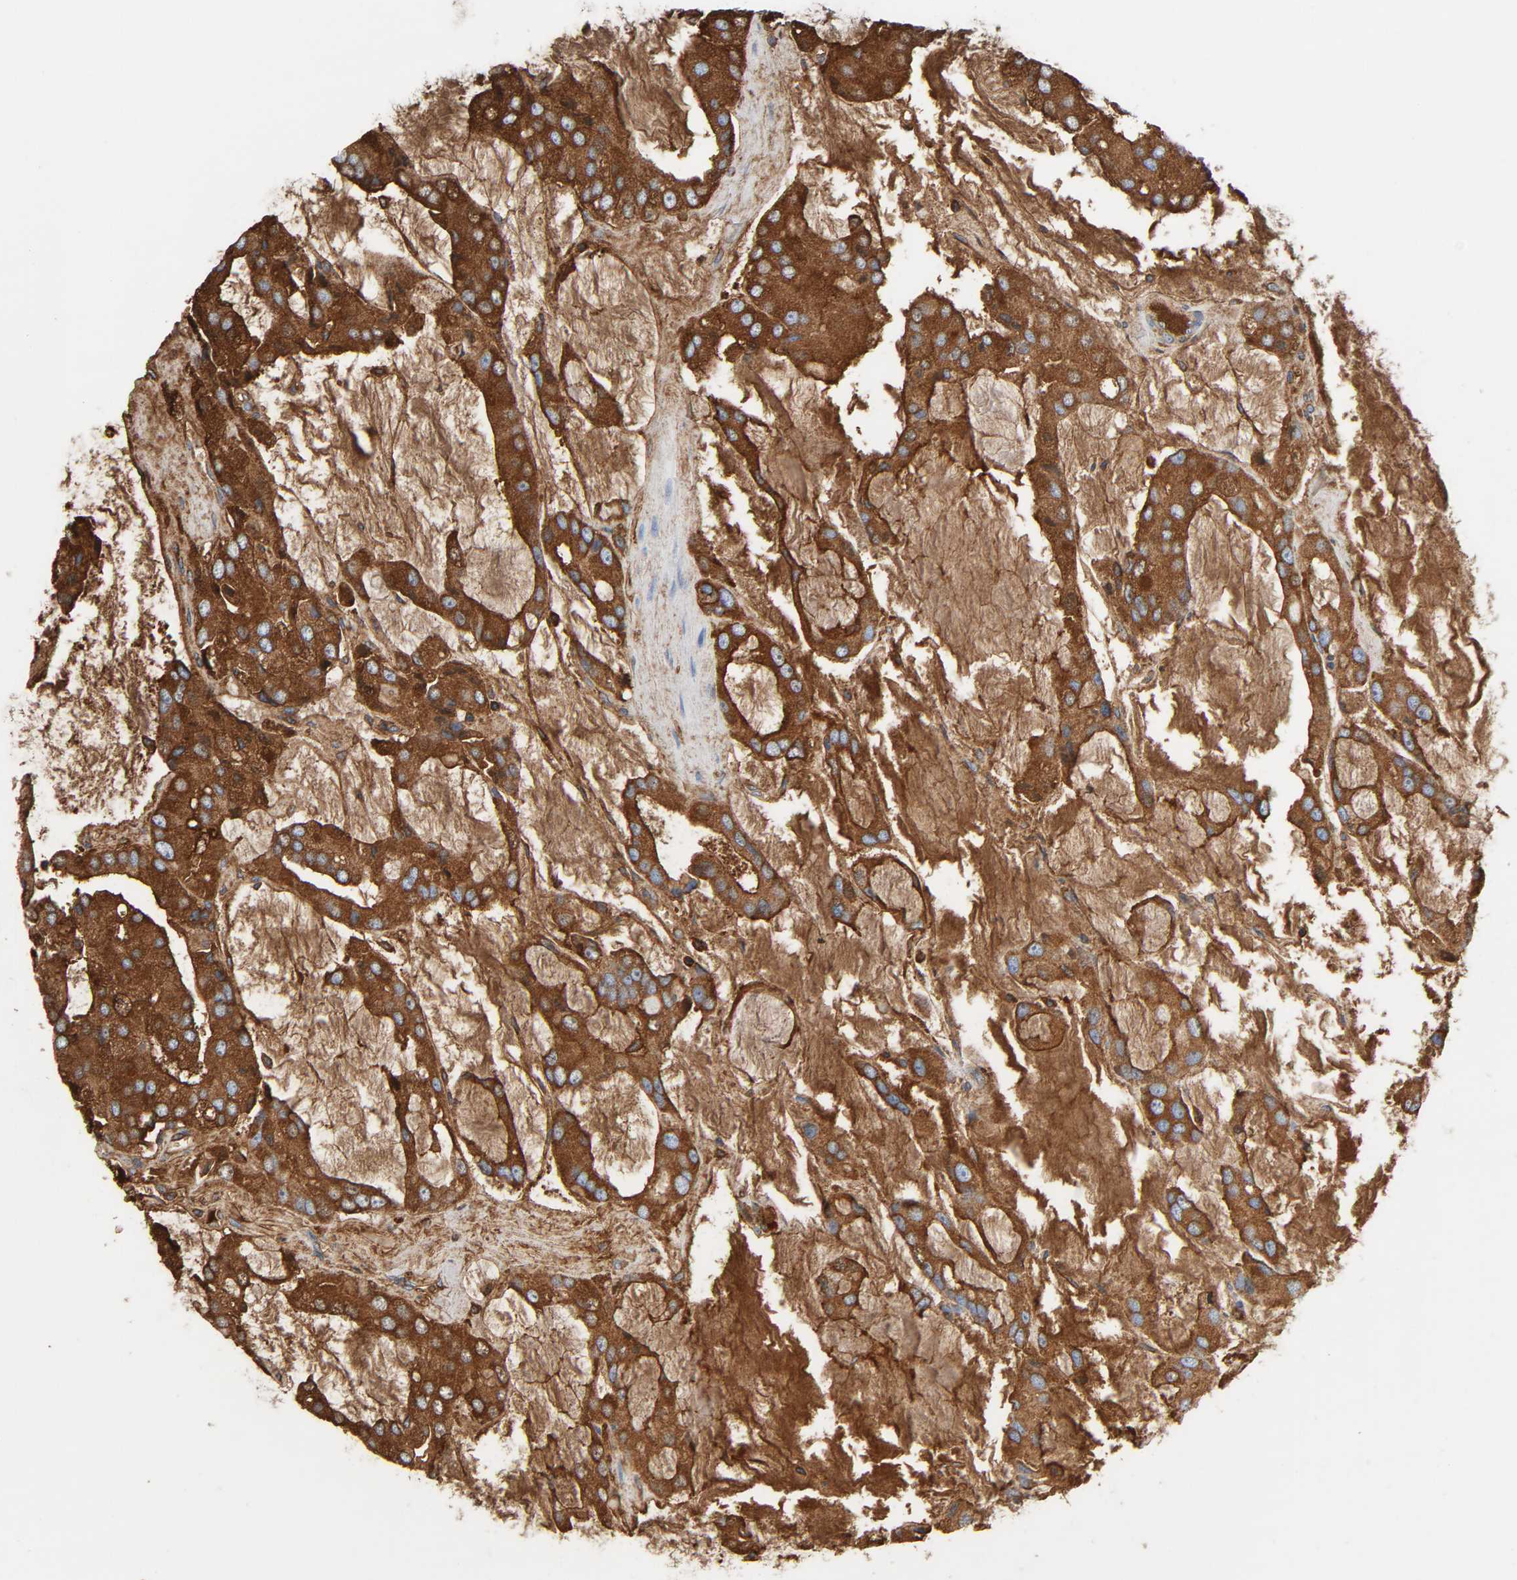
{"staining": {"intensity": "moderate", "quantity": "<25%", "location": "cytoplasmic/membranous"}, "tissue": "prostate cancer", "cell_type": "Tumor cells", "image_type": "cancer", "snomed": [{"axis": "morphology", "description": "Adenocarcinoma, High grade"}, {"axis": "topography", "description": "Prostate"}], "caption": "Prostate cancer stained with a brown dye shows moderate cytoplasmic/membranous positive staining in about <25% of tumor cells.", "gene": "C3", "patient": {"sex": "male", "age": 67}}